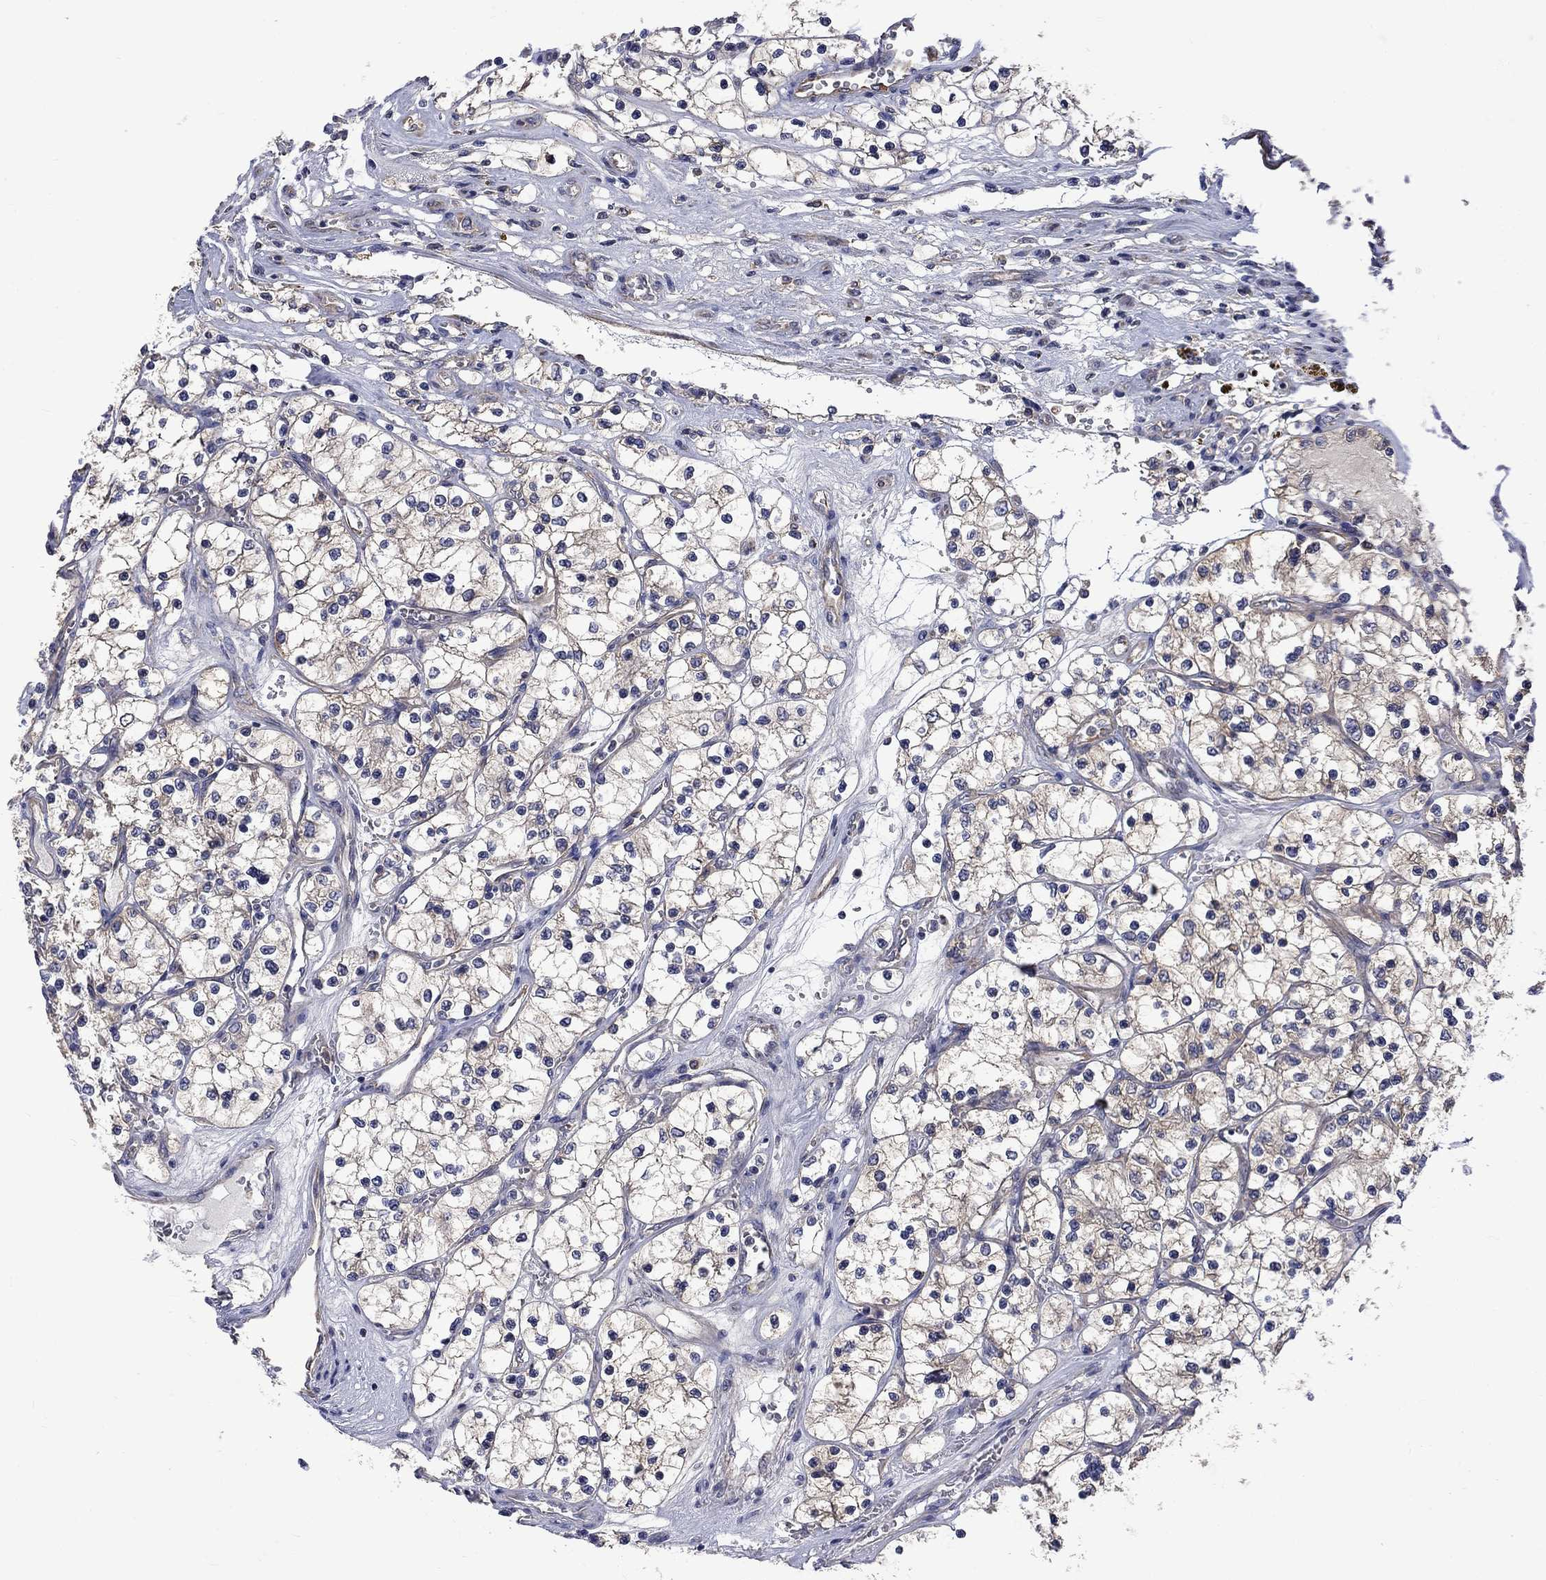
{"staining": {"intensity": "negative", "quantity": "none", "location": "none"}, "tissue": "renal cancer", "cell_type": "Tumor cells", "image_type": "cancer", "snomed": [{"axis": "morphology", "description": "Adenocarcinoma, NOS"}, {"axis": "topography", "description": "Kidney"}], "caption": "Immunohistochemistry of renal adenocarcinoma demonstrates no staining in tumor cells.", "gene": "CAMKK2", "patient": {"sex": "female", "age": 69}}